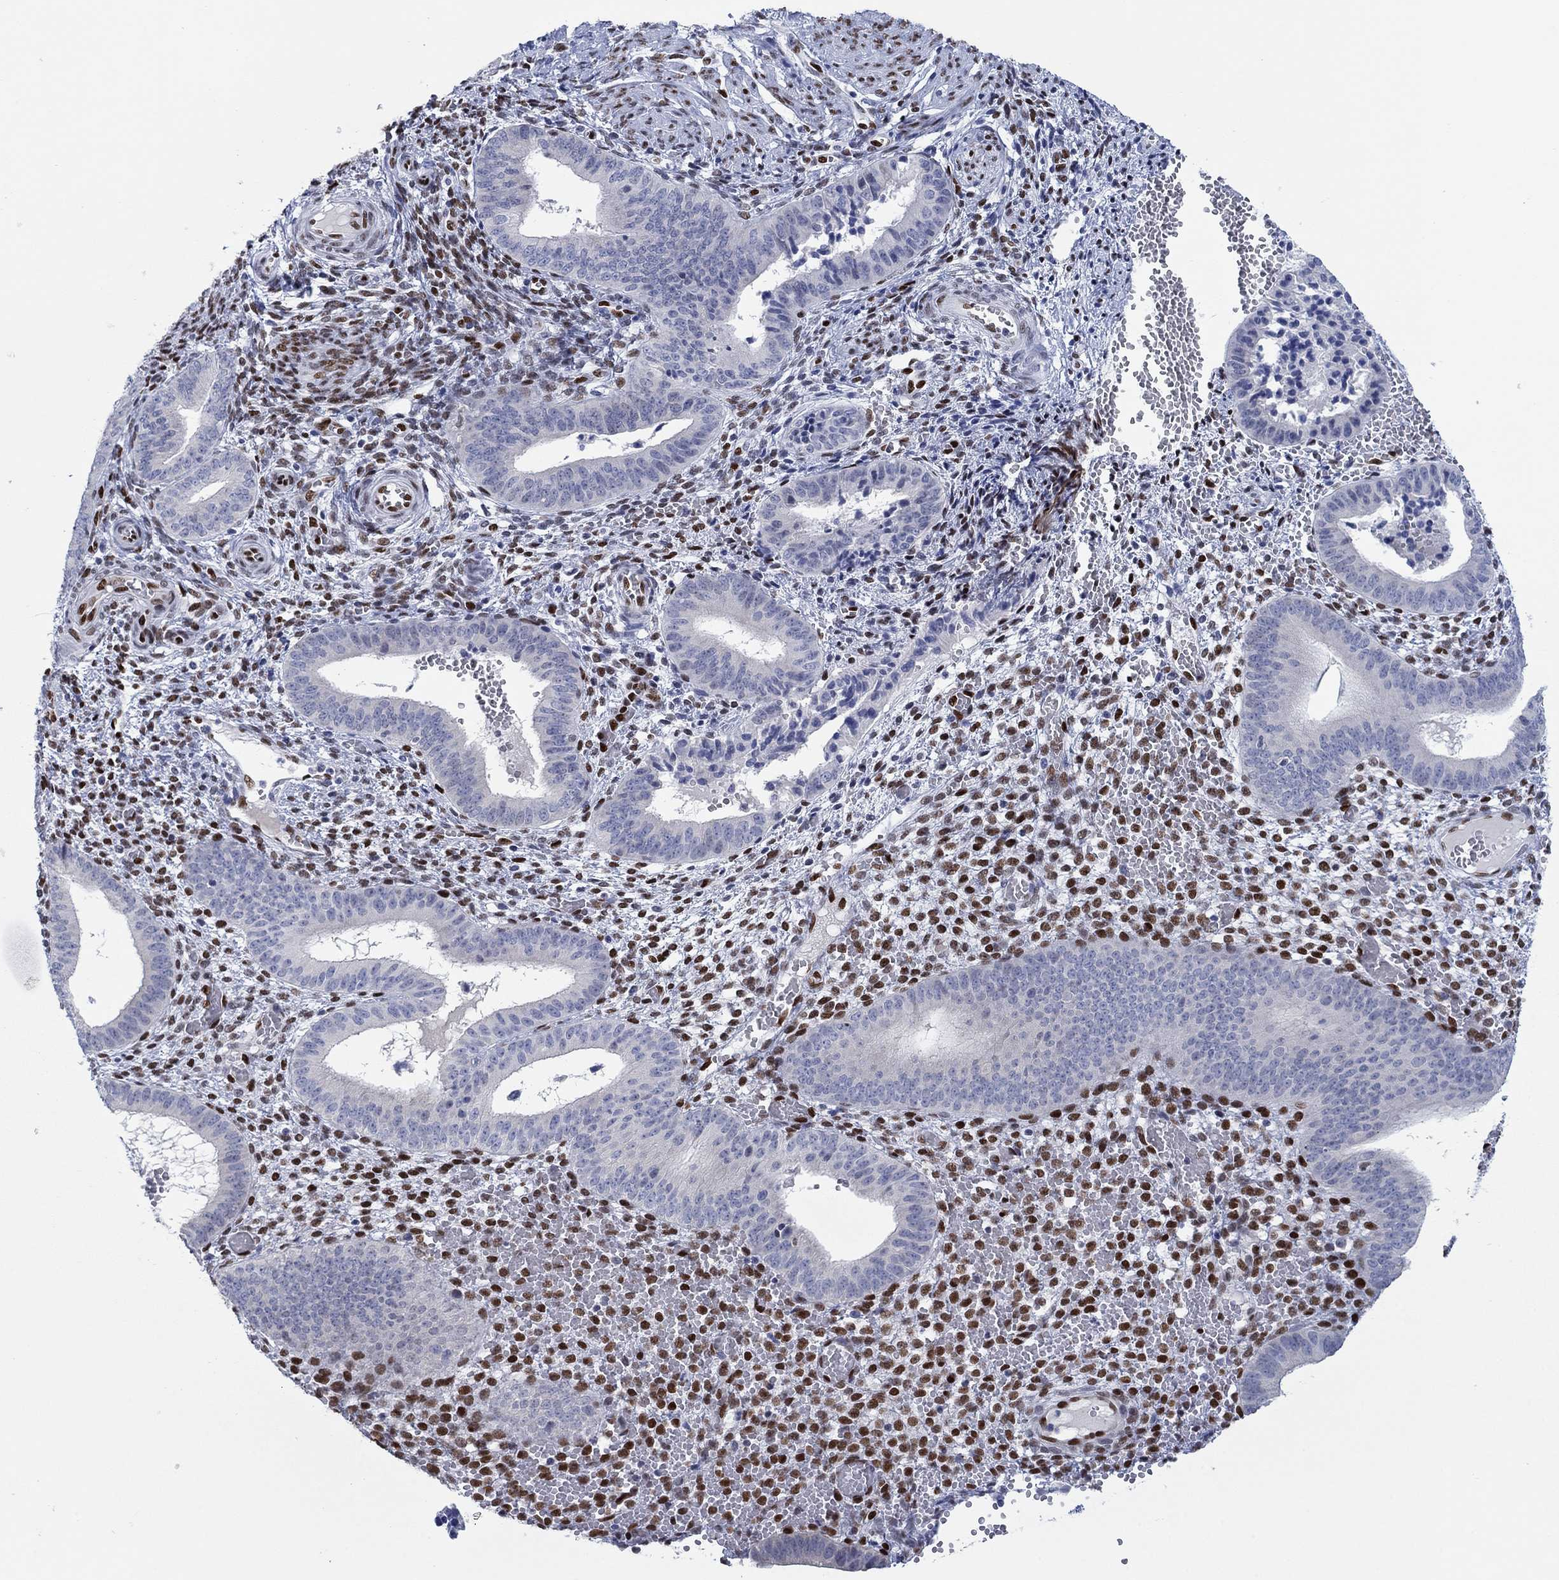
{"staining": {"intensity": "strong", "quantity": ">75%", "location": "nuclear"}, "tissue": "endometrium", "cell_type": "Cells in endometrial stroma", "image_type": "normal", "snomed": [{"axis": "morphology", "description": "Normal tissue, NOS"}, {"axis": "topography", "description": "Endometrium"}], "caption": "Protein positivity by IHC exhibits strong nuclear staining in approximately >75% of cells in endometrial stroma in unremarkable endometrium.", "gene": "ZEB1", "patient": {"sex": "female", "age": 42}}